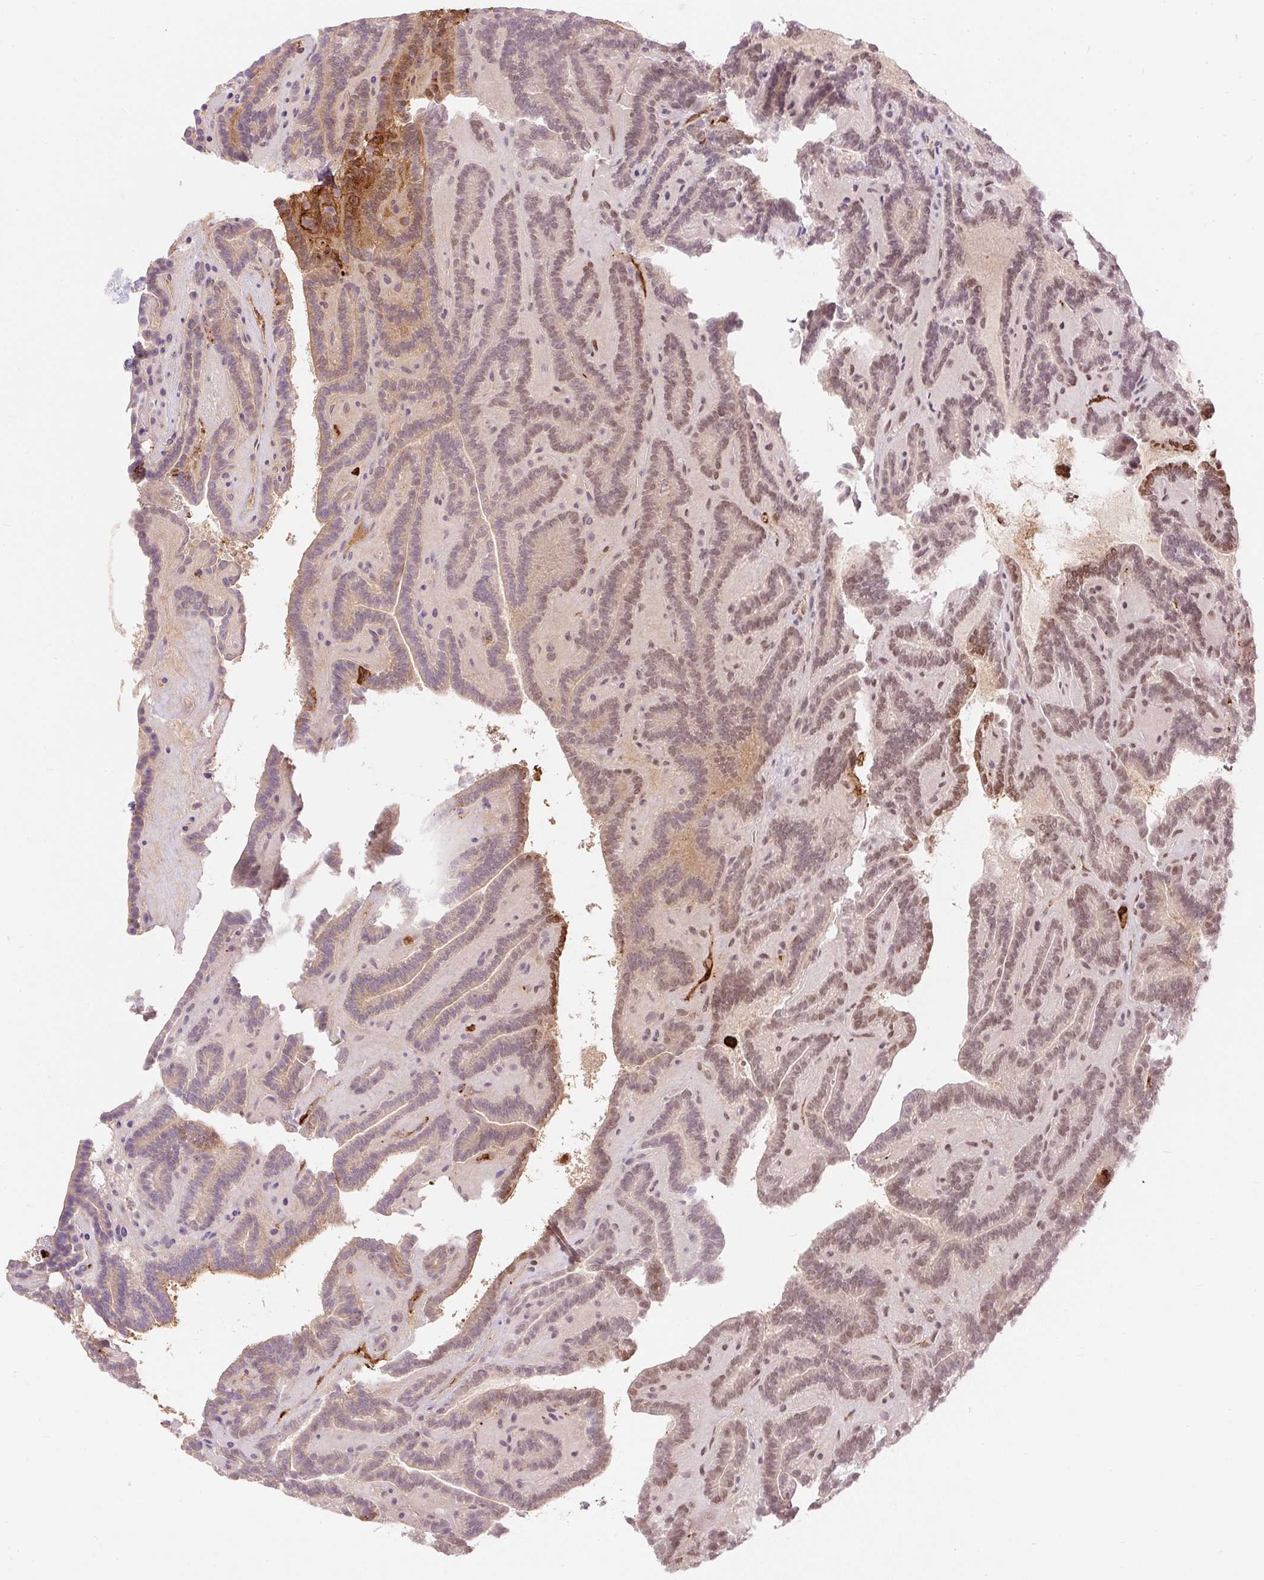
{"staining": {"intensity": "moderate", "quantity": "<25%", "location": "cytoplasmic/membranous,nuclear"}, "tissue": "thyroid cancer", "cell_type": "Tumor cells", "image_type": "cancer", "snomed": [{"axis": "morphology", "description": "Papillary adenocarcinoma, NOS"}, {"axis": "topography", "description": "Thyroid gland"}], "caption": "The photomicrograph exhibits staining of thyroid cancer, revealing moderate cytoplasmic/membranous and nuclear protein staining (brown color) within tumor cells.", "gene": "ORM1", "patient": {"sex": "female", "age": 21}}